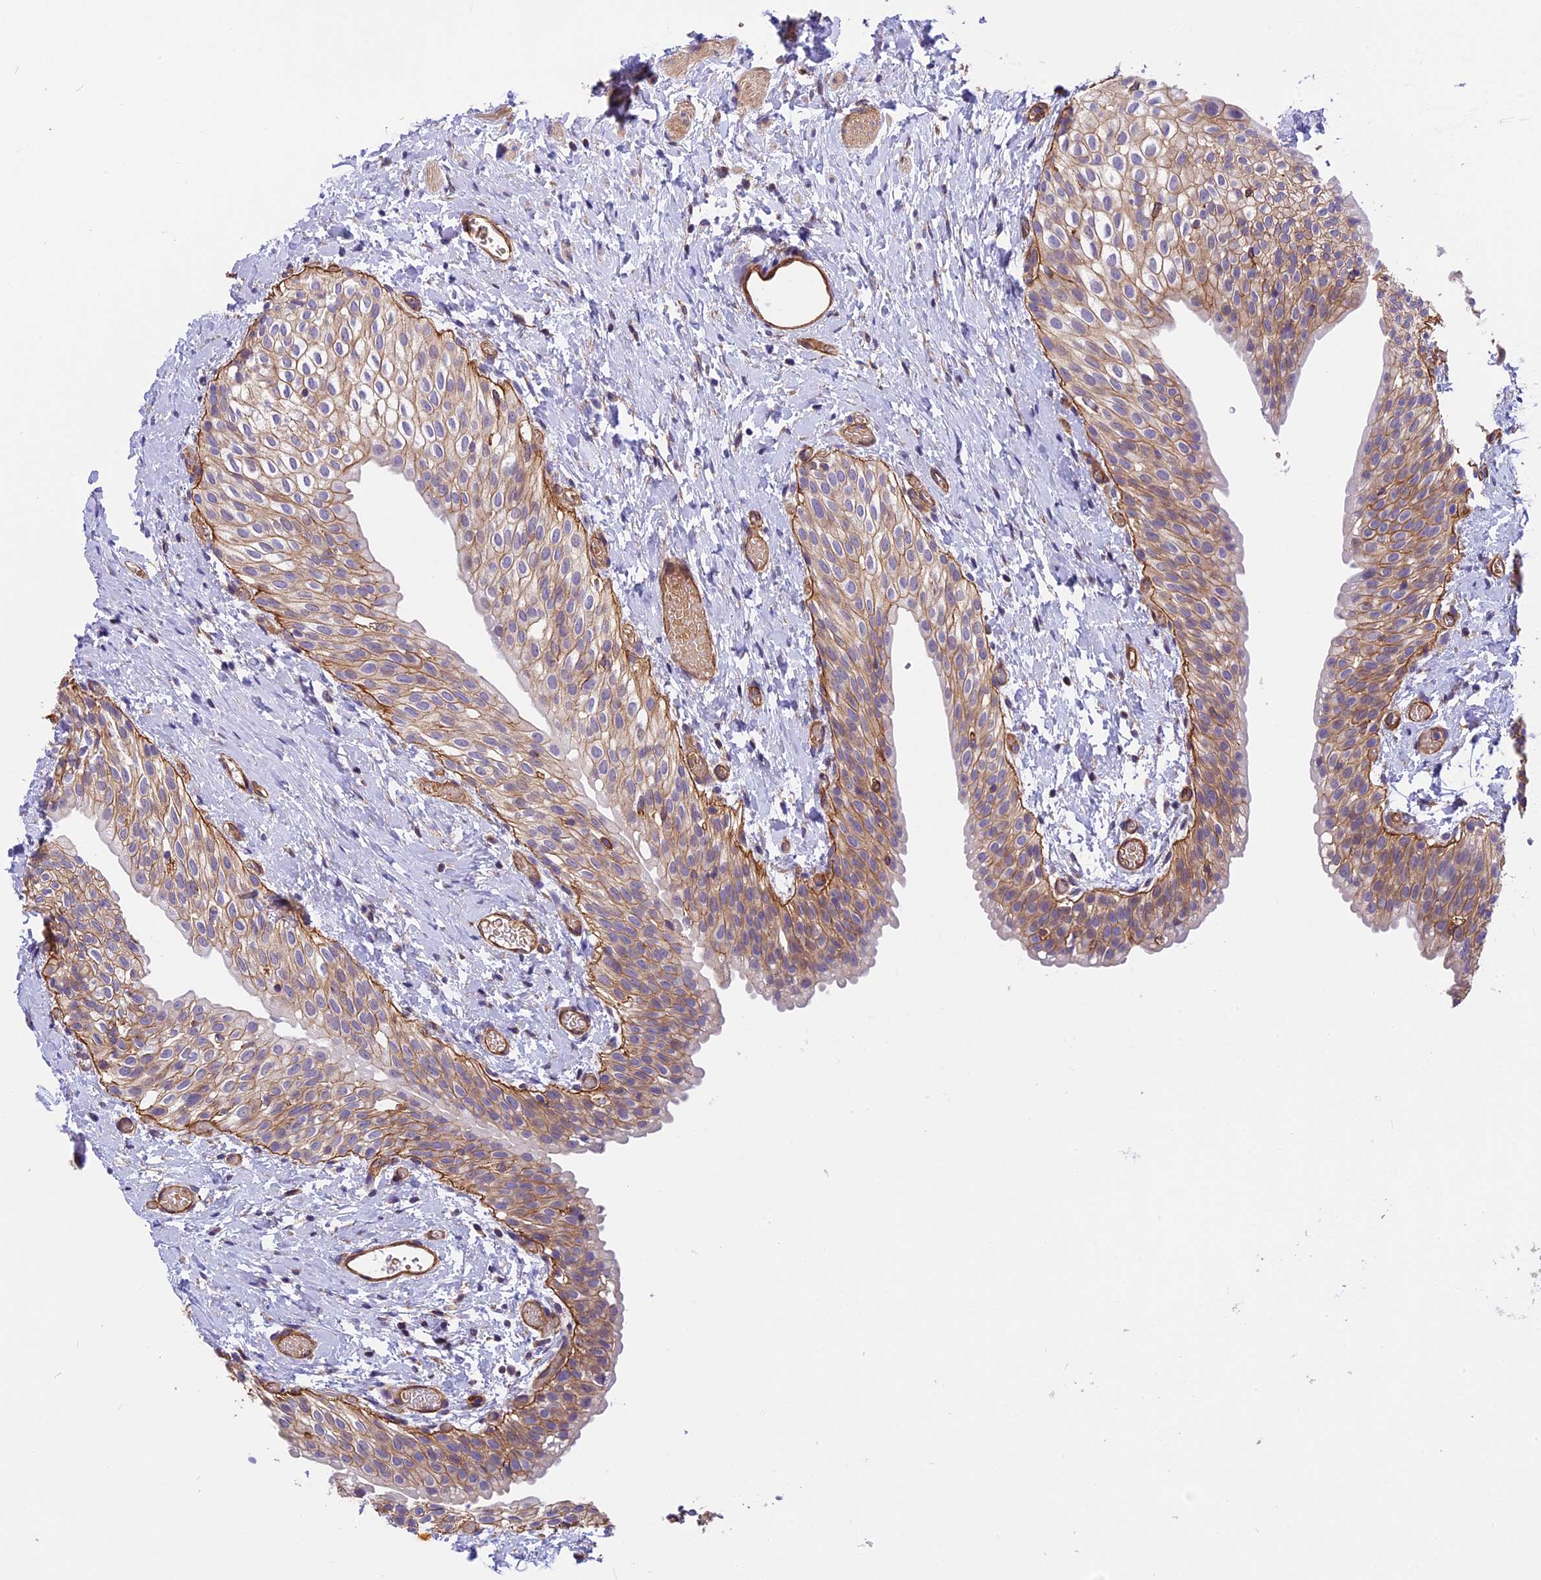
{"staining": {"intensity": "moderate", "quantity": ">75%", "location": "cytoplasmic/membranous"}, "tissue": "urinary bladder", "cell_type": "Urothelial cells", "image_type": "normal", "snomed": [{"axis": "morphology", "description": "Normal tissue, NOS"}, {"axis": "topography", "description": "Urinary bladder"}], "caption": "Immunohistochemistry (IHC) photomicrograph of benign urinary bladder: urinary bladder stained using immunohistochemistry reveals medium levels of moderate protein expression localized specifically in the cytoplasmic/membranous of urothelial cells, appearing as a cytoplasmic/membranous brown color.", "gene": "MED20", "patient": {"sex": "male", "age": 1}}